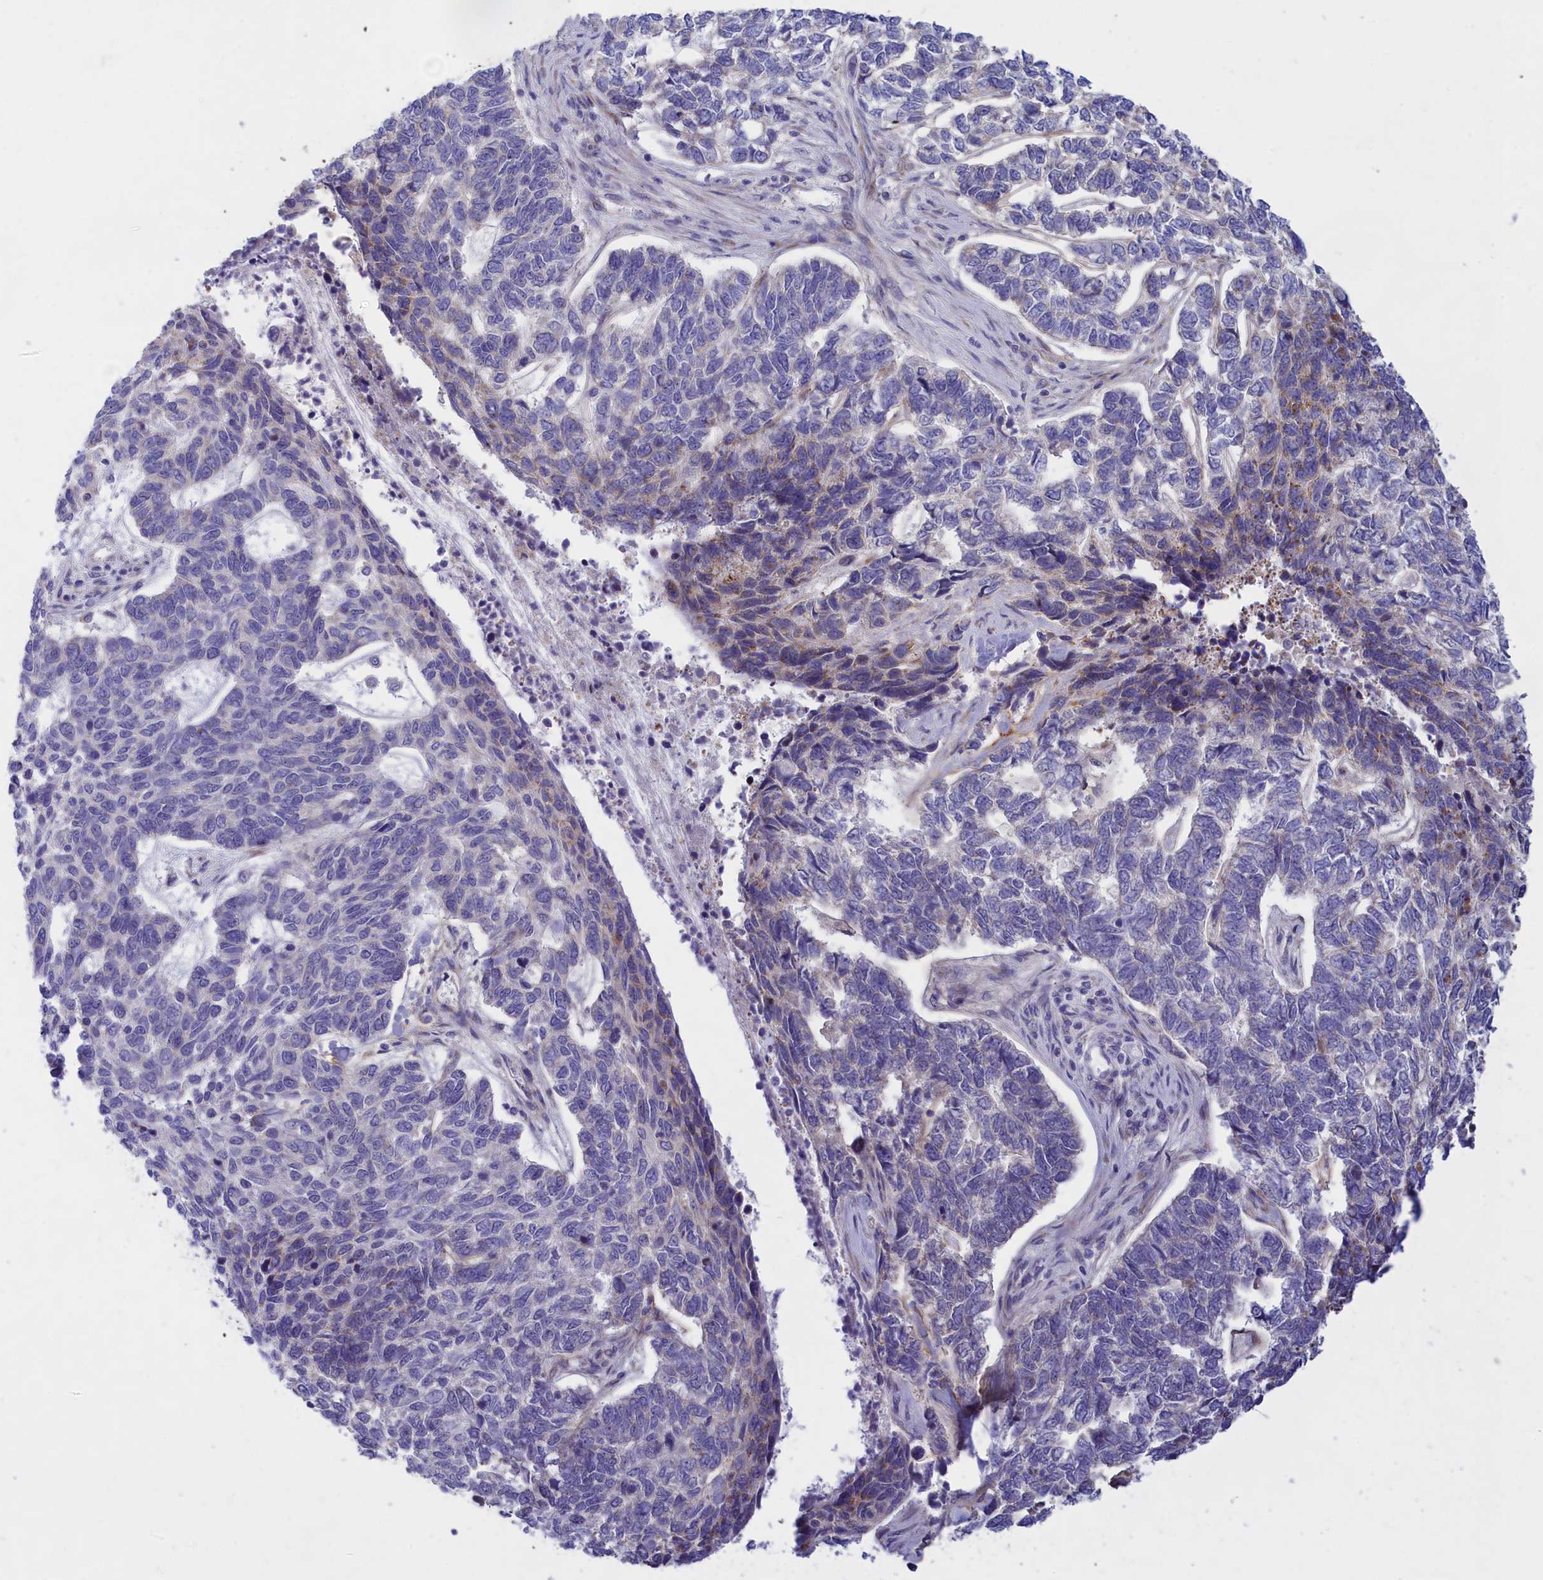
{"staining": {"intensity": "weak", "quantity": "<25%", "location": "cytoplasmic/membranous"}, "tissue": "skin cancer", "cell_type": "Tumor cells", "image_type": "cancer", "snomed": [{"axis": "morphology", "description": "Basal cell carcinoma"}, {"axis": "topography", "description": "Skin"}], "caption": "Basal cell carcinoma (skin) was stained to show a protein in brown. There is no significant staining in tumor cells.", "gene": "TMEM30B", "patient": {"sex": "female", "age": 65}}